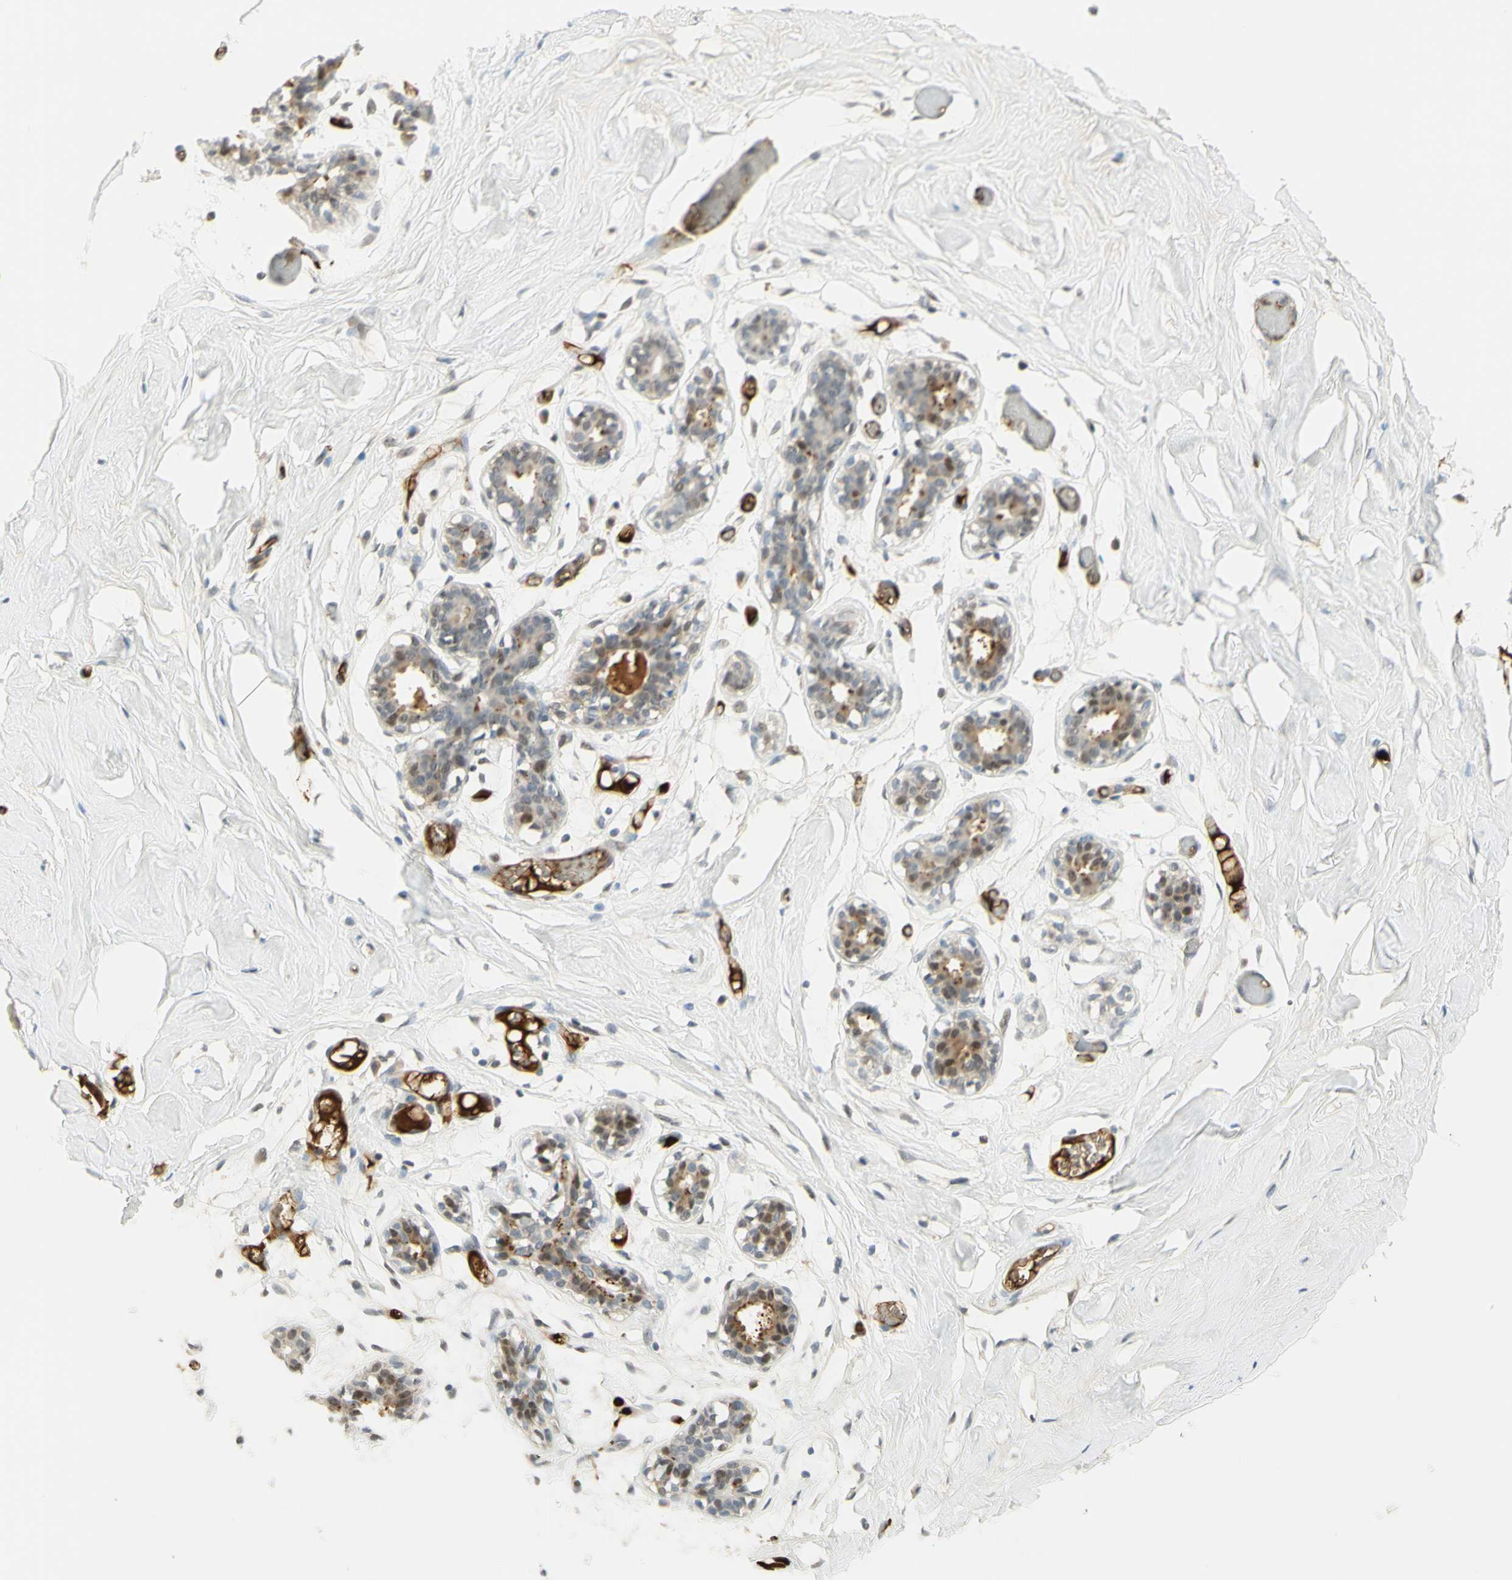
{"staining": {"intensity": "negative", "quantity": "none", "location": "none"}, "tissue": "adipose tissue", "cell_type": "Adipocytes", "image_type": "normal", "snomed": [{"axis": "morphology", "description": "Normal tissue, NOS"}, {"axis": "topography", "description": "Breast"}, {"axis": "topography", "description": "Adipose tissue"}], "caption": "A high-resolution photomicrograph shows immunohistochemistry staining of normal adipose tissue, which demonstrates no significant expression in adipocytes.", "gene": "ANGPT2", "patient": {"sex": "female", "age": 25}}